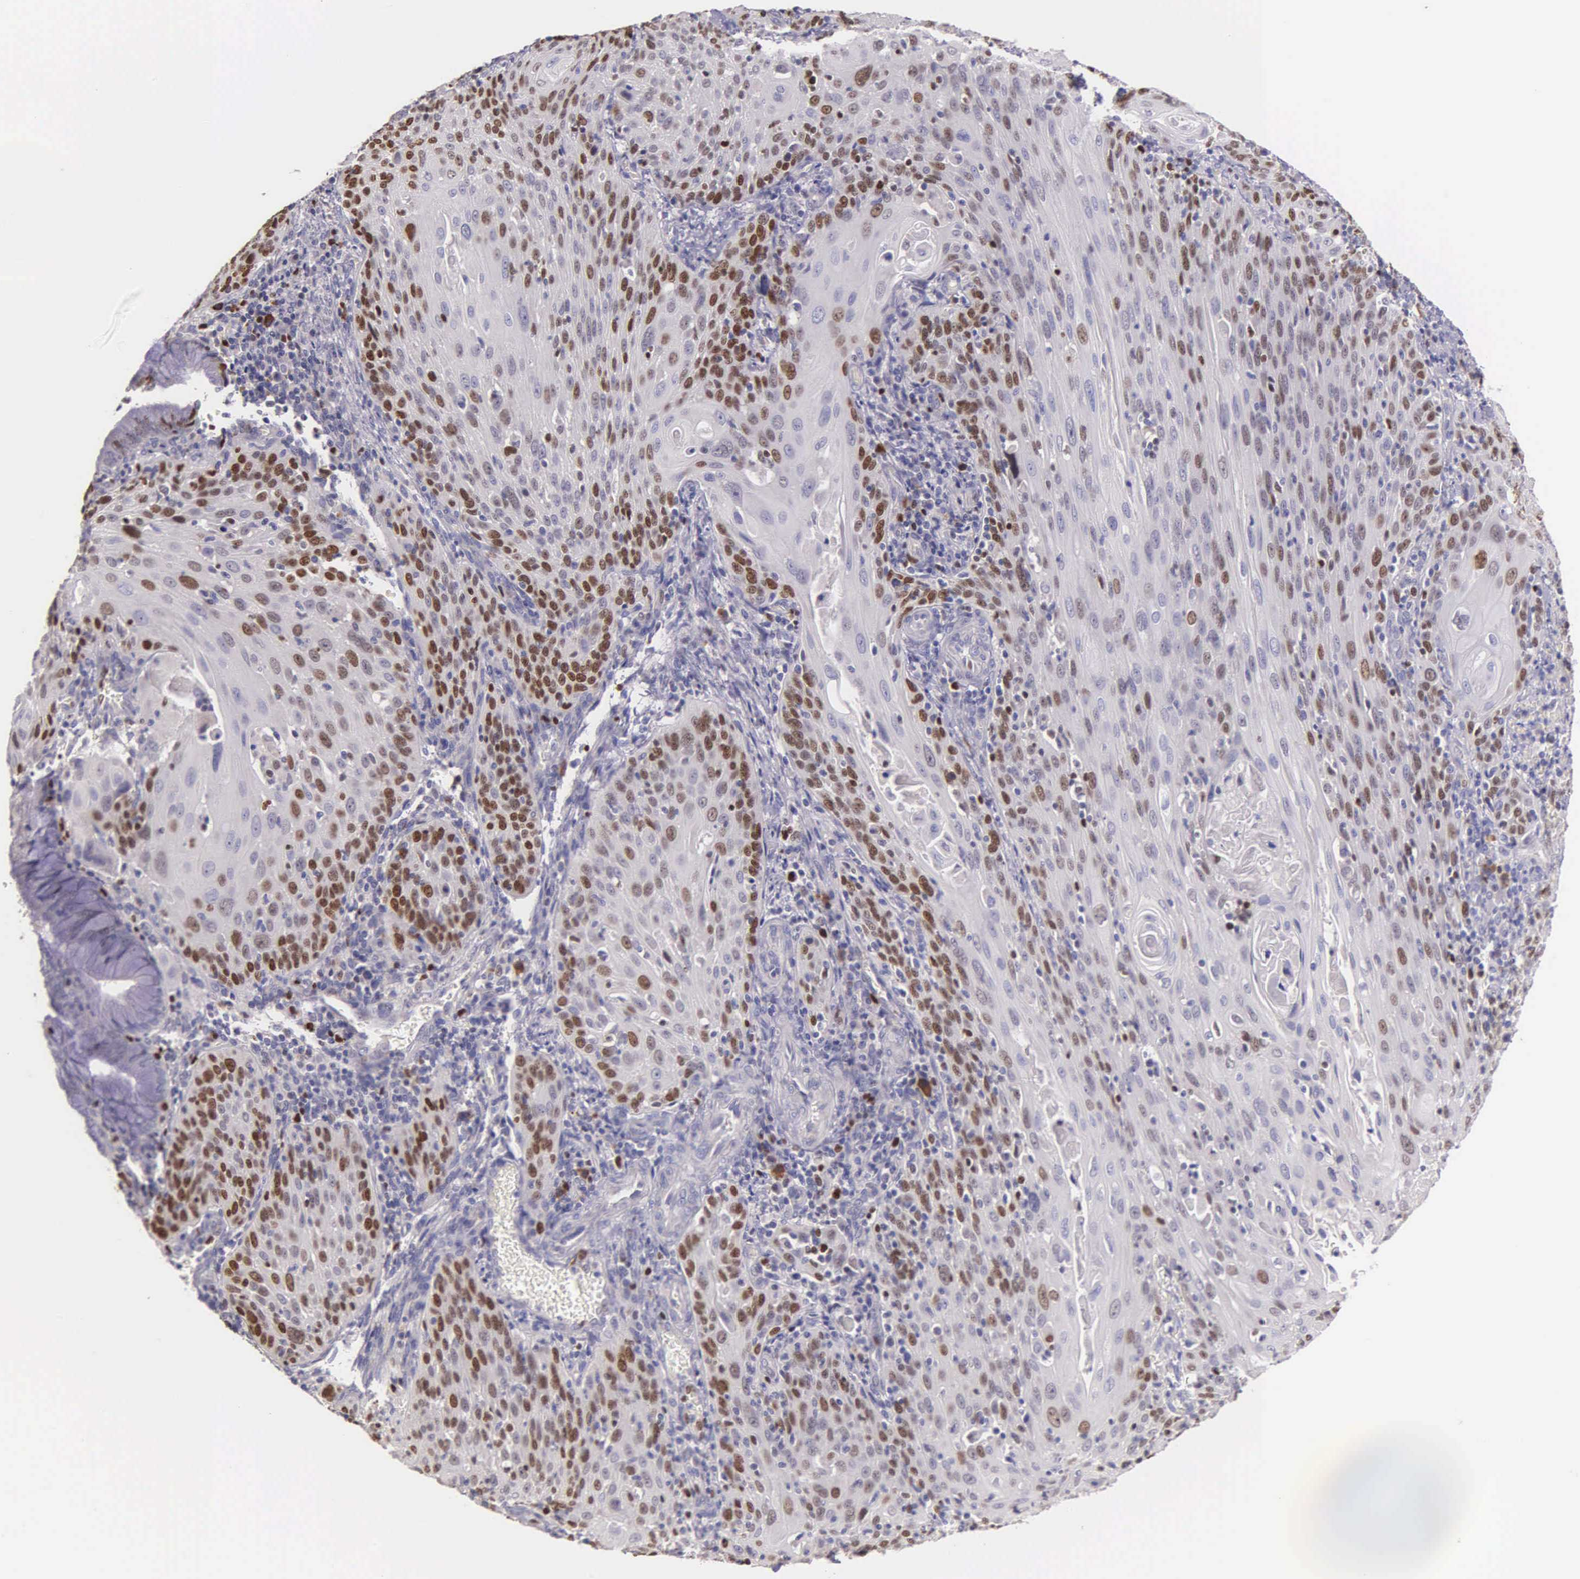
{"staining": {"intensity": "strong", "quantity": "25%-75%", "location": "nuclear"}, "tissue": "cervical cancer", "cell_type": "Tumor cells", "image_type": "cancer", "snomed": [{"axis": "morphology", "description": "Squamous cell carcinoma, NOS"}, {"axis": "topography", "description": "Cervix"}], "caption": "Immunohistochemical staining of cervical cancer displays strong nuclear protein staining in approximately 25%-75% of tumor cells.", "gene": "MCM5", "patient": {"sex": "female", "age": 54}}